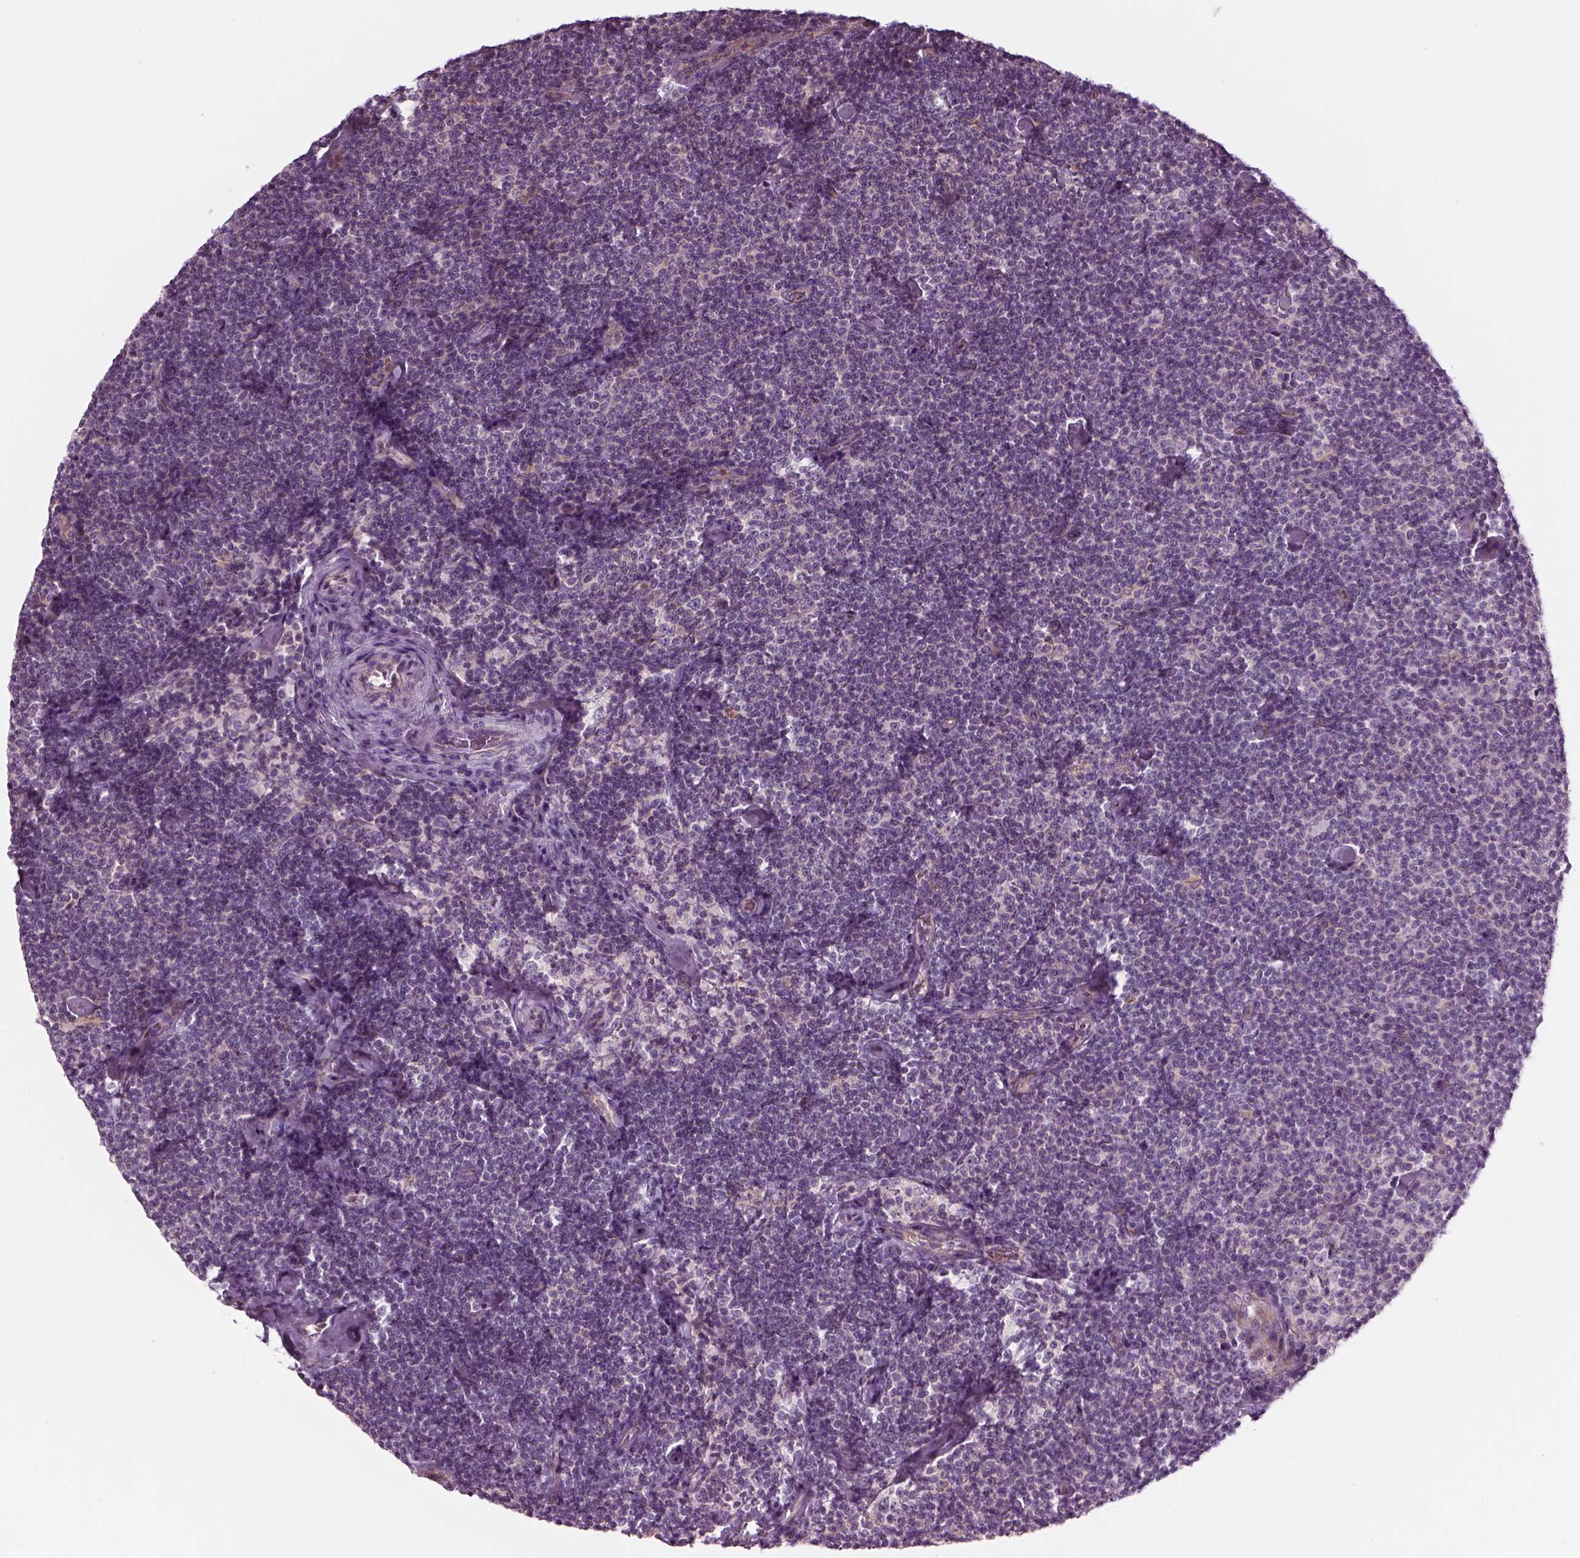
{"staining": {"intensity": "negative", "quantity": "none", "location": "none"}, "tissue": "lymphoma", "cell_type": "Tumor cells", "image_type": "cancer", "snomed": [{"axis": "morphology", "description": "Malignant lymphoma, non-Hodgkin's type, Low grade"}, {"axis": "topography", "description": "Lymph node"}], "caption": "Immunohistochemistry (IHC) histopathology image of human low-grade malignant lymphoma, non-Hodgkin's type stained for a protein (brown), which displays no staining in tumor cells.", "gene": "SLC2A3", "patient": {"sex": "male", "age": 81}}